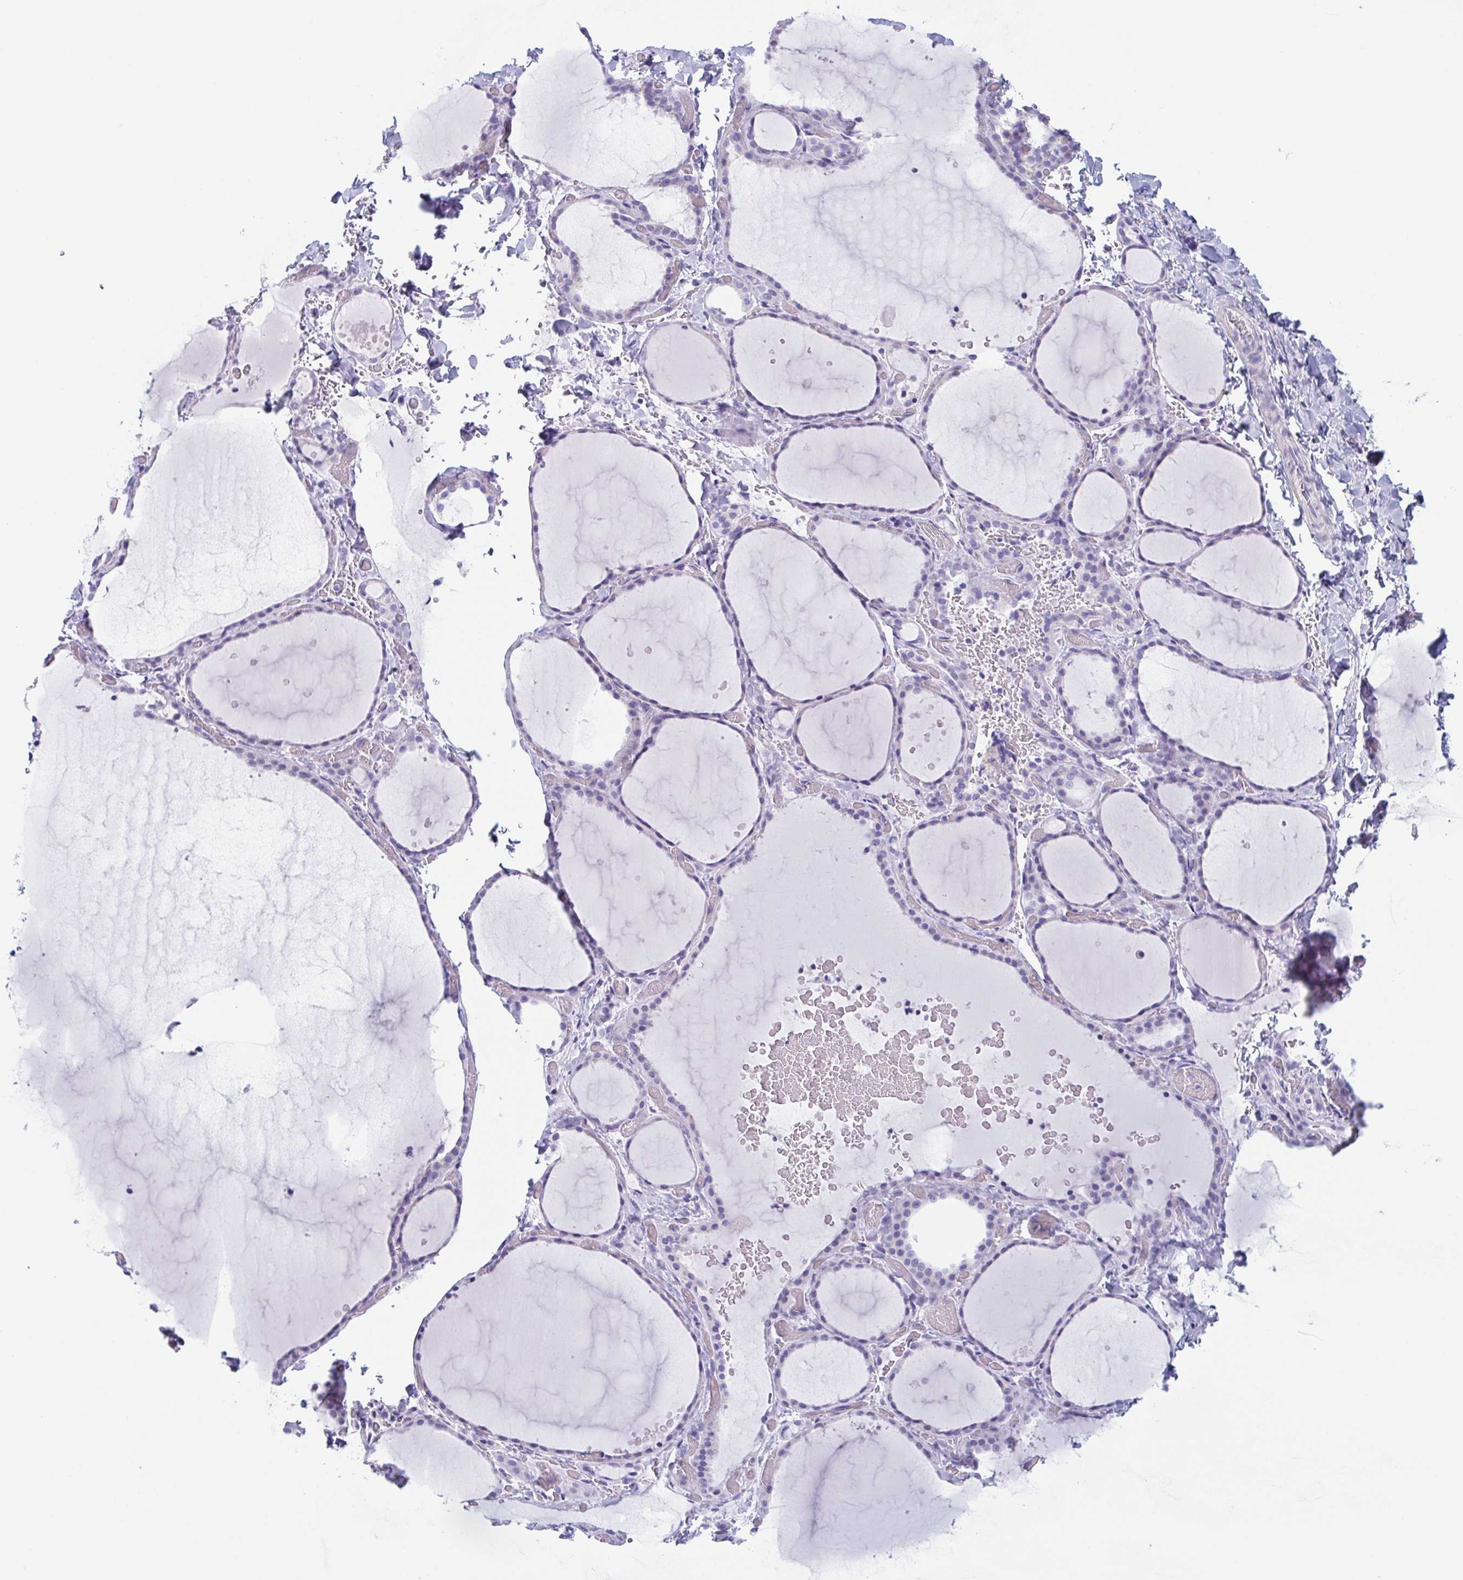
{"staining": {"intensity": "negative", "quantity": "none", "location": "none"}, "tissue": "thyroid gland", "cell_type": "Glandular cells", "image_type": "normal", "snomed": [{"axis": "morphology", "description": "Normal tissue, NOS"}, {"axis": "topography", "description": "Thyroid gland"}], "caption": "Immunohistochemistry (IHC) of unremarkable human thyroid gland displays no expression in glandular cells. Nuclei are stained in blue.", "gene": "TAGLN3", "patient": {"sex": "female", "age": 36}}